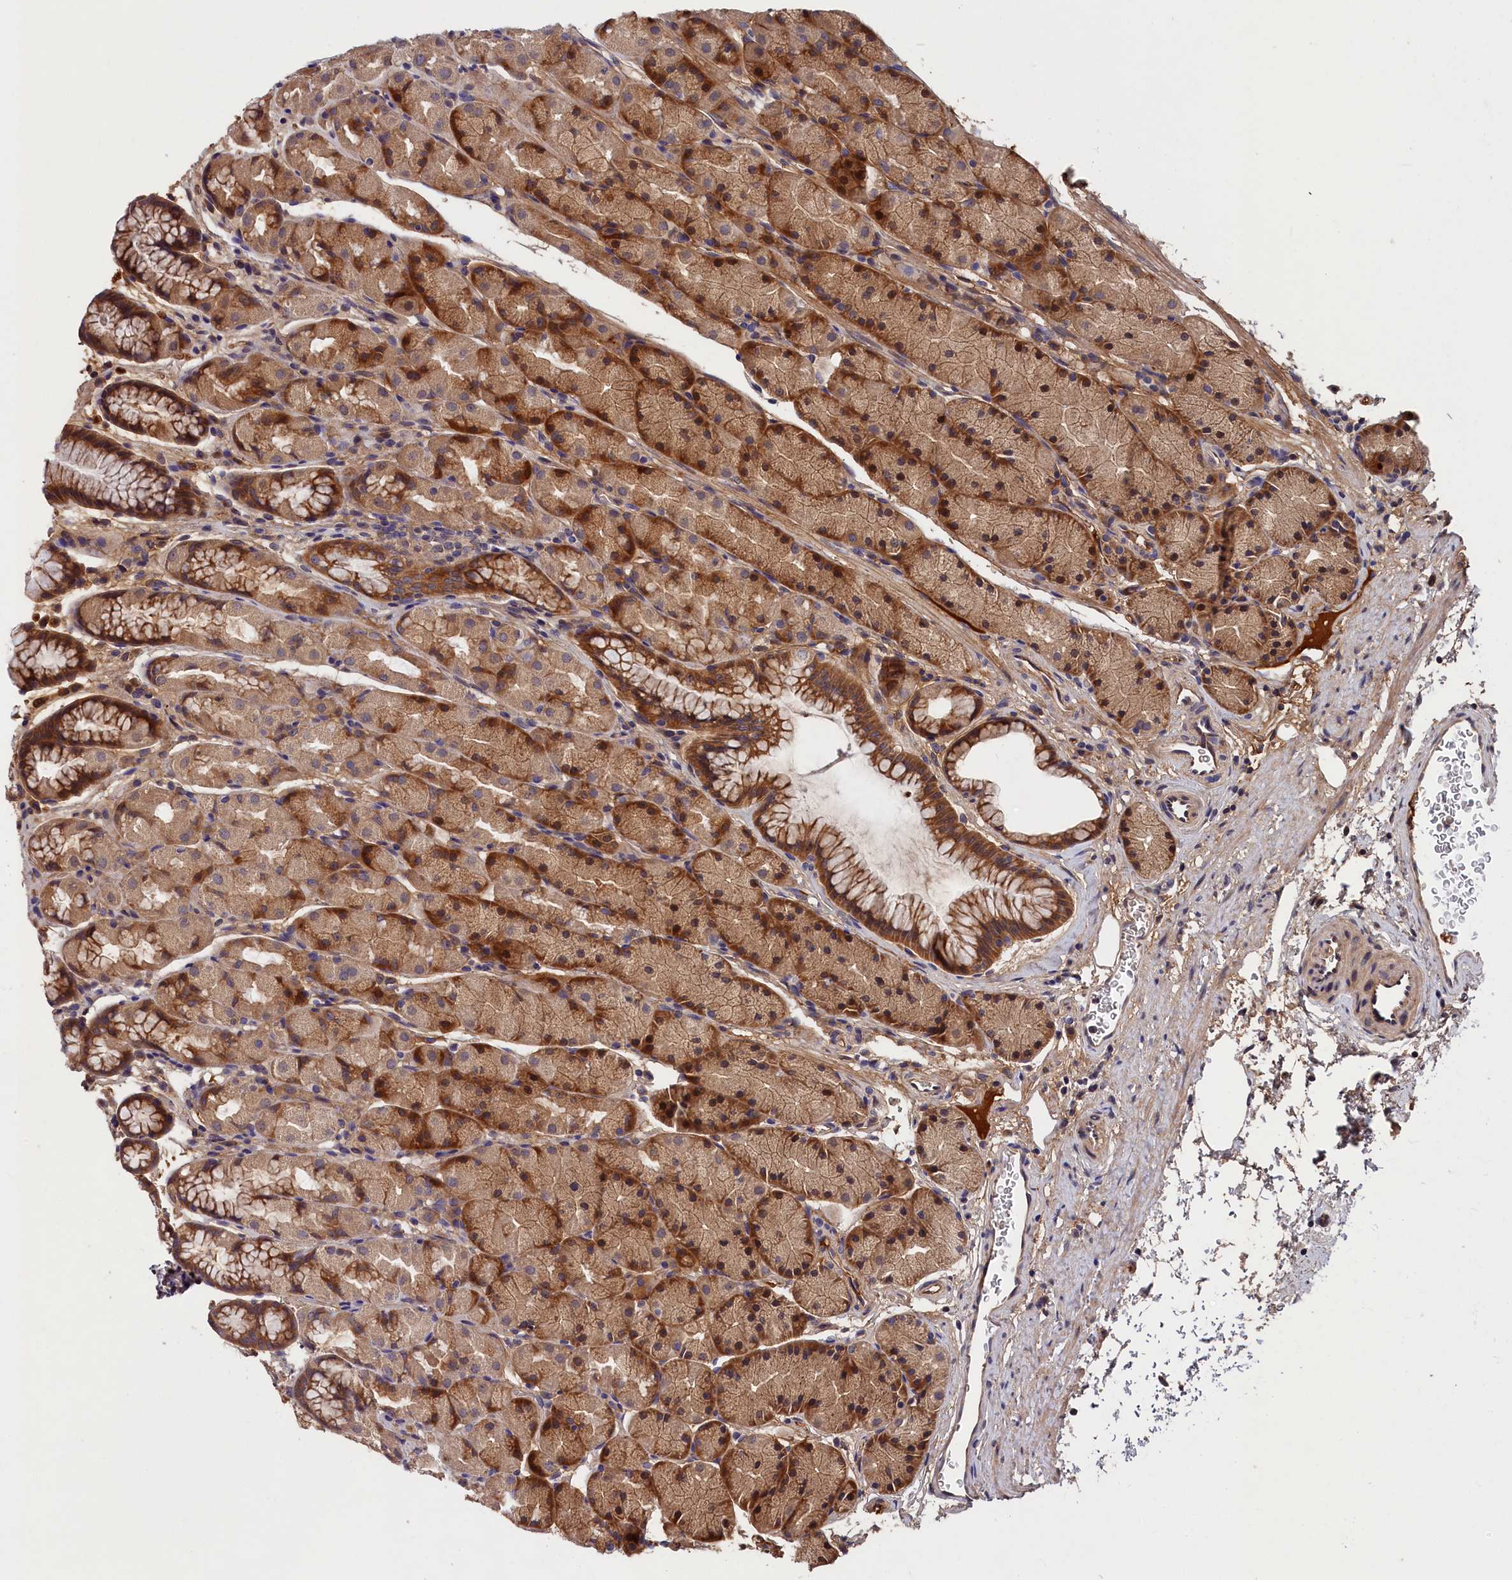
{"staining": {"intensity": "strong", "quantity": ">75%", "location": "cytoplasmic/membranous"}, "tissue": "stomach", "cell_type": "Glandular cells", "image_type": "normal", "snomed": [{"axis": "morphology", "description": "Normal tissue, NOS"}, {"axis": "topography", "description": "Stomach, upper"}, {"axis": "topography", "description": "Stomach"}], "caption": "Stomach stained with immunohistochemistry (IHC) reveals strong cytoplasmic/membranous staining in about >75% of glandular cells.", "gene": "ITIH1", "patient": {"sex": "male", "age": 47}}